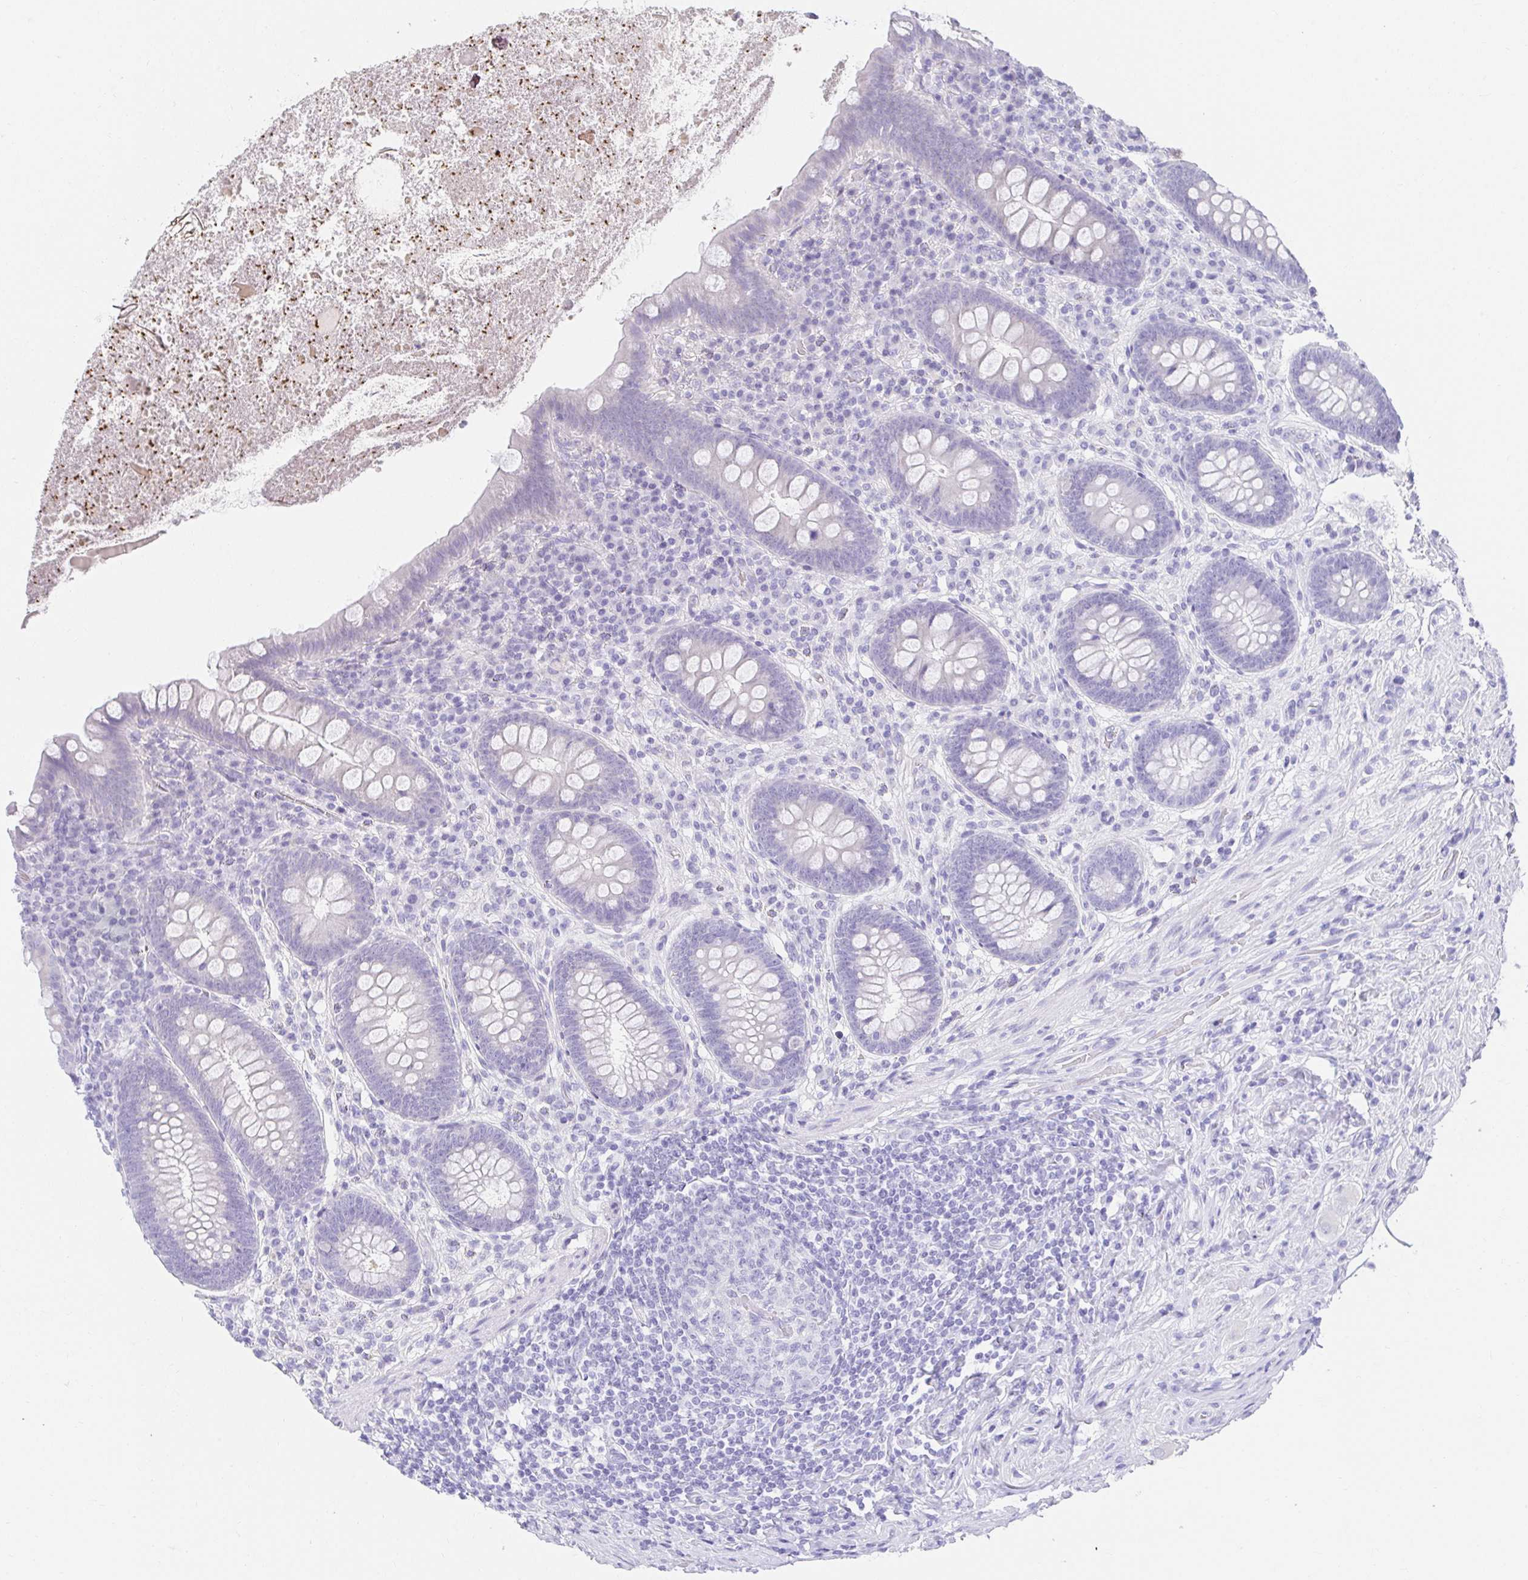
{"staining": {"intensity": "negative", "quantity": "none", "location": "none"}, "tissue": "appendix", "cell_type": "Glandular cells", "image_type": "normal", "snomed": [{"axis": "morphology", "description": "Normal tissue, NOS"}, {"axis": "topography", "description": "Appendix"}], "caption": "The immunohistochemistry photomicrograph has no significant positivity in glandular cells of appendix.", "gene": "VGLL1", "patient": {"sex": "male", "age": 71}}